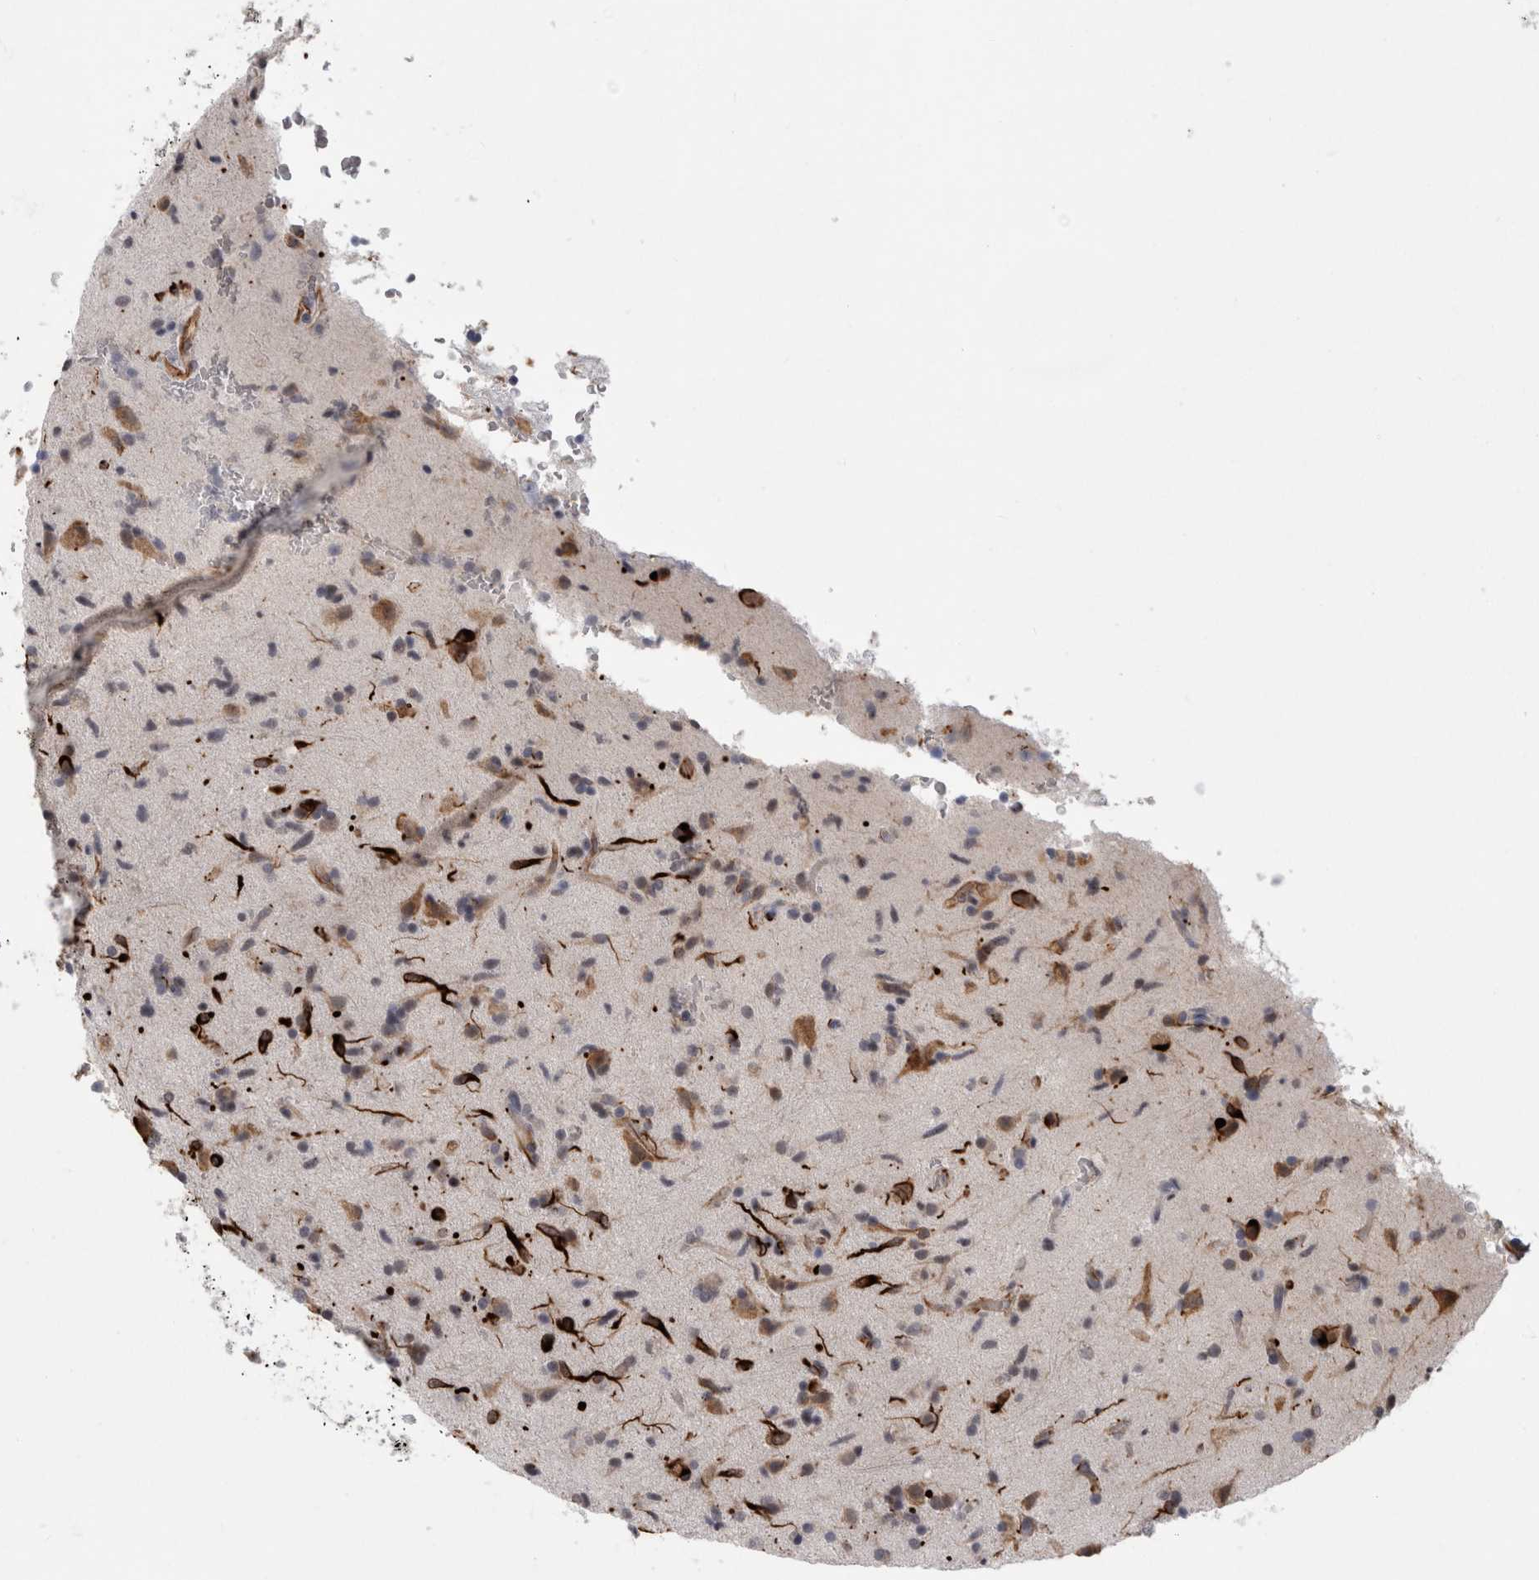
{"staining": {"intensity": "moderate", "quantity": "25%-75%", "location": "cytoplasmic/membranous"}, "tissue": "glioma", "cell_type": "Tumor cells", "image_type": "cancer", "snomed": [{"axis": "morphology", "description": "Glioma, malignant, High grade"}, {"axis": "topography", "description": "Brain"}], "caption": "This photomicrograph reveals glioma stained with immunohistochemistry to label a protein in brown. The cytoplasmic/membranous of tumor cells show moderate positivity for the protein. Nuclei are counter-stained blue.", "gene": "FAM83H", "patient": {"sex": "male", "age": 72}}